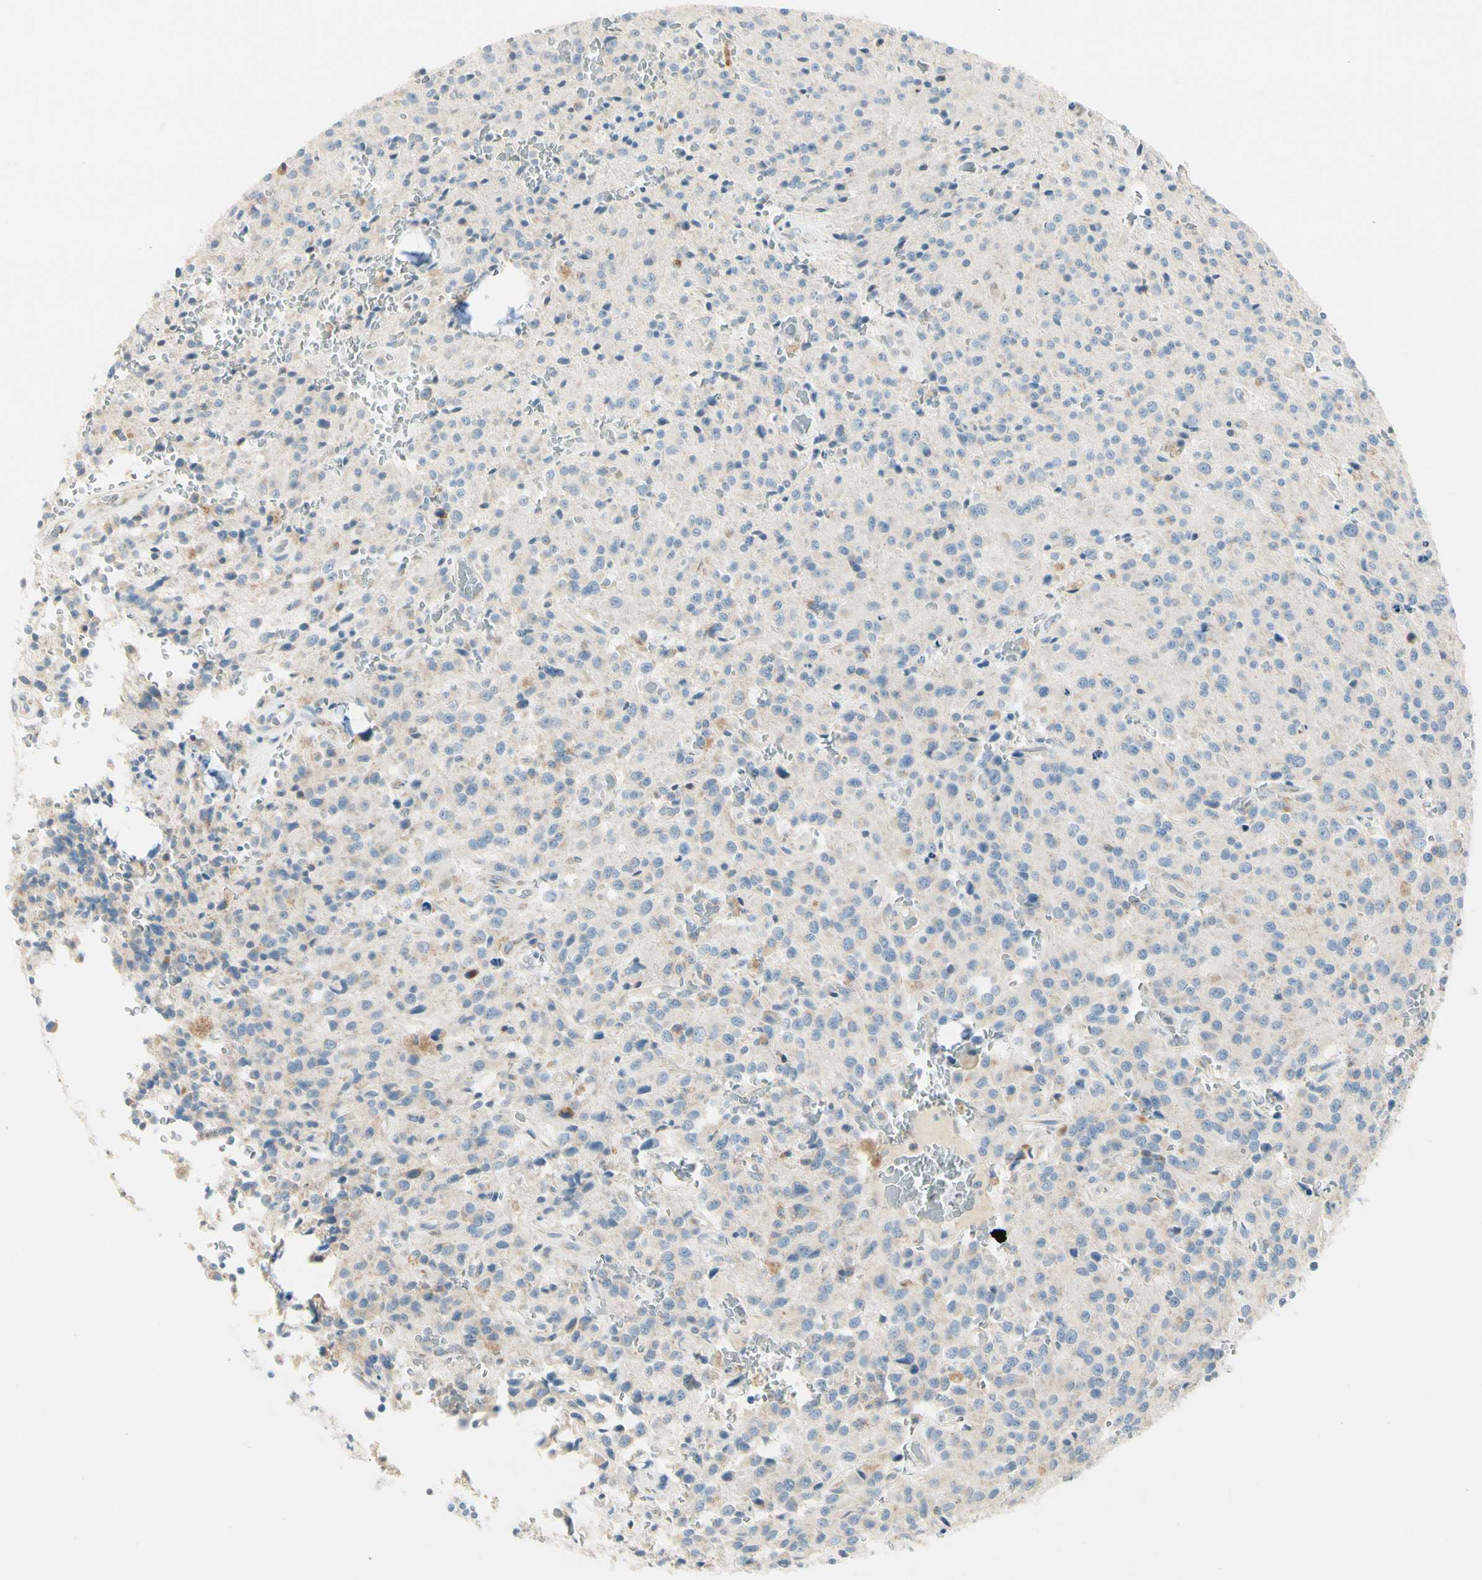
{"staining": {"intensity": "moderate", "quantity": "<25%", "location": "cytoplasmic/membranous"}, "tissue": "glioma", "cell_type": "Tumor cells", "image_type": "cancer", "snomed": [{"axis": "morphology", "description": "Glioma, malignant, Low grade"}, {"axis": "topography", "description": "Brain"}], "caption": "High-power microscopy captured an immunohistochemistry histopathology image of low-grade glioma (malignant), revealing moderate cytoplasmic/membranous positivity in approximately <25% of tumor cells. Immunohistochemistry (ihc) stains the protein of interest in brown and the nuclei are stained blue.", "gene": "ALDH18A1", "patient": {"sex": "male", "age": 58}}